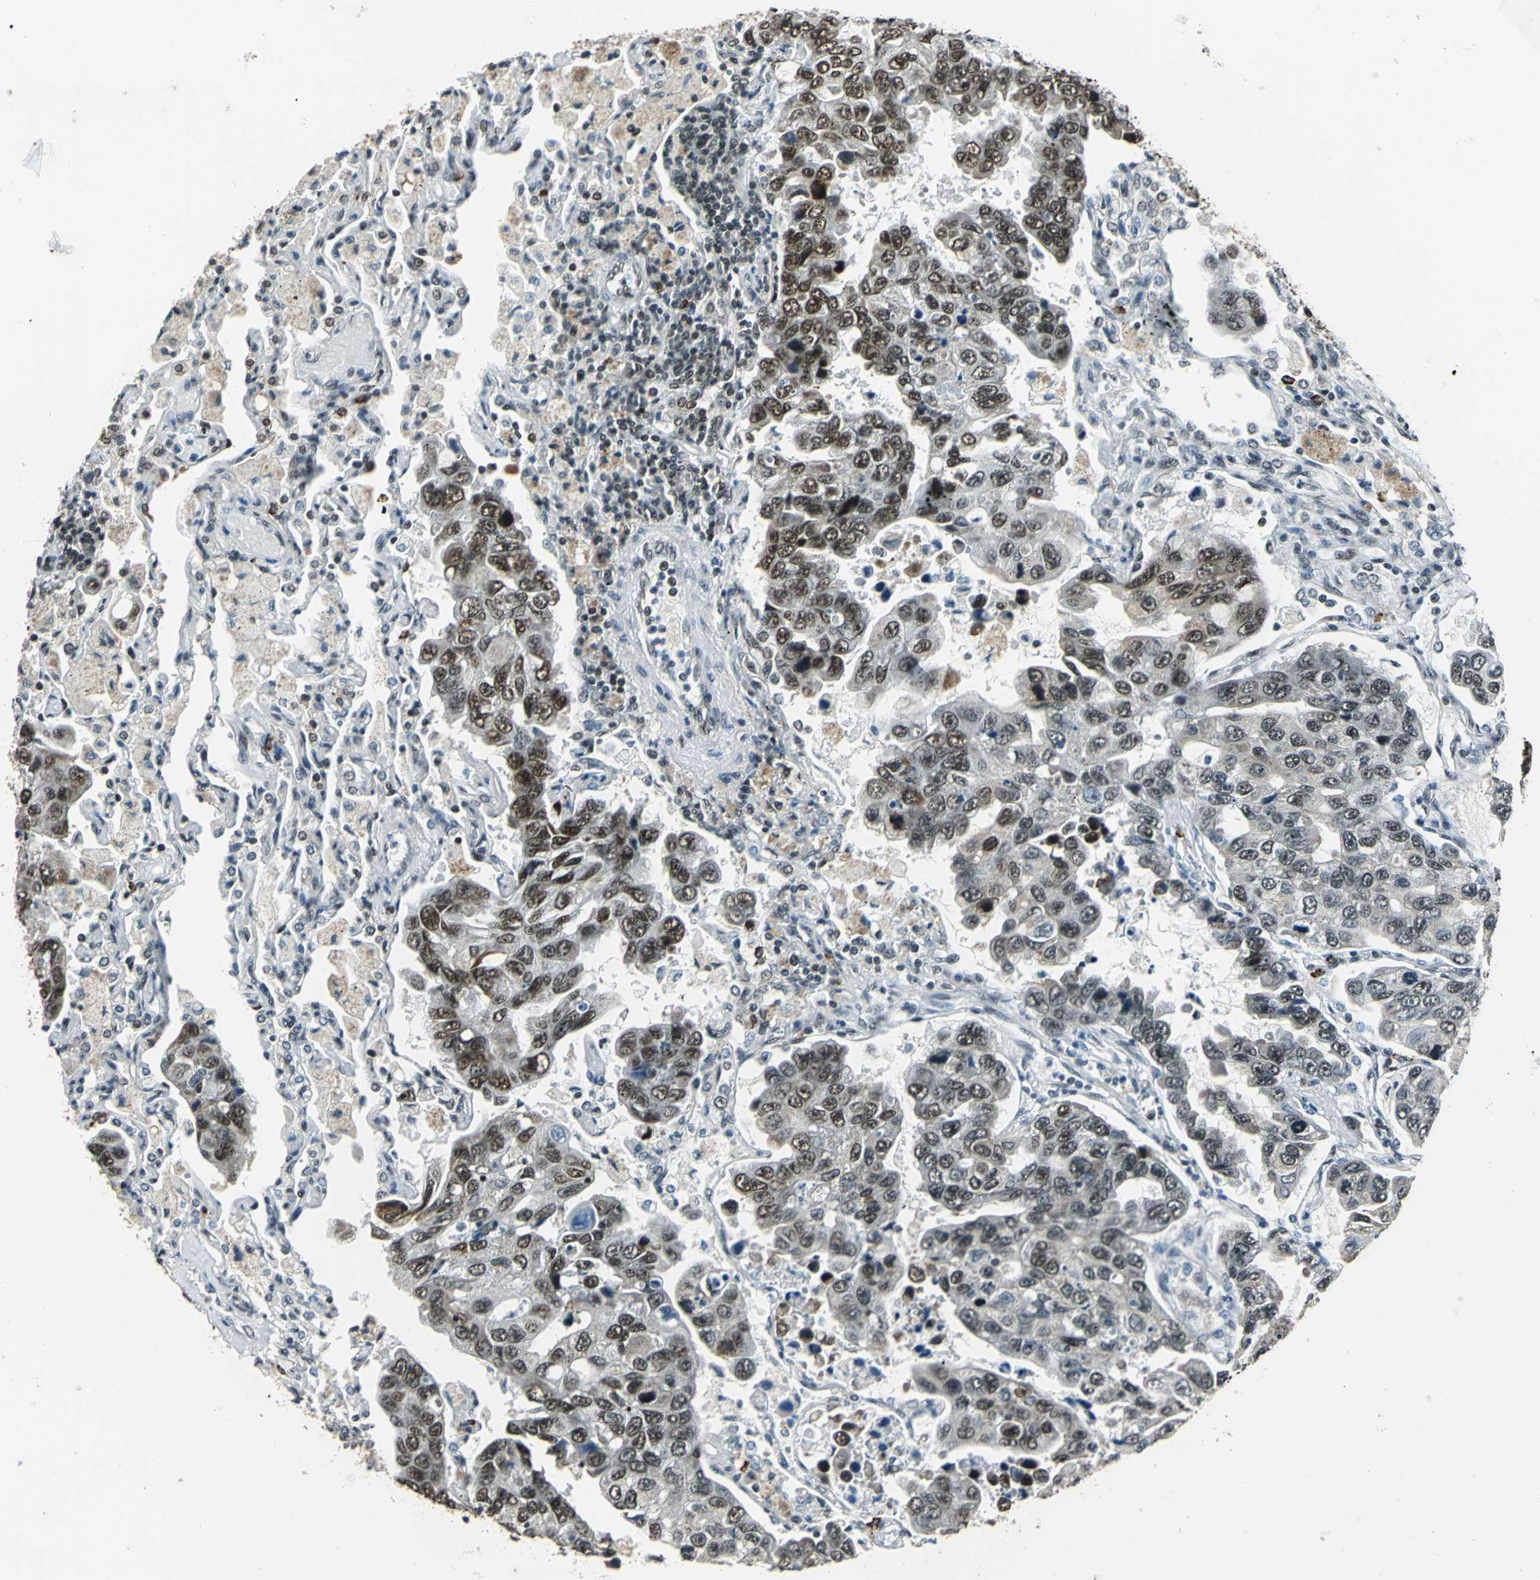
{"staining": {"intensity": "weak", "quantity": "25%-75%", "location": "nuclear"}, "tissue": "lung cancer", "cell_type": "Tumor cells", "image_type": "cancer", "snomed": [{"axis": "morphology", "description": "Adenocarcinoma, NOS"}, {"axis": "topography", "description": "Lung"}], "caption": "A photomicrograph showing weak nuclear expression in approximately 25%-75% of tumor cells in lung cancer, as visualized by brown immunohistochemical staining.", "gene": "BCLAF1", "patient": {"sex": "male", "age": 64}}